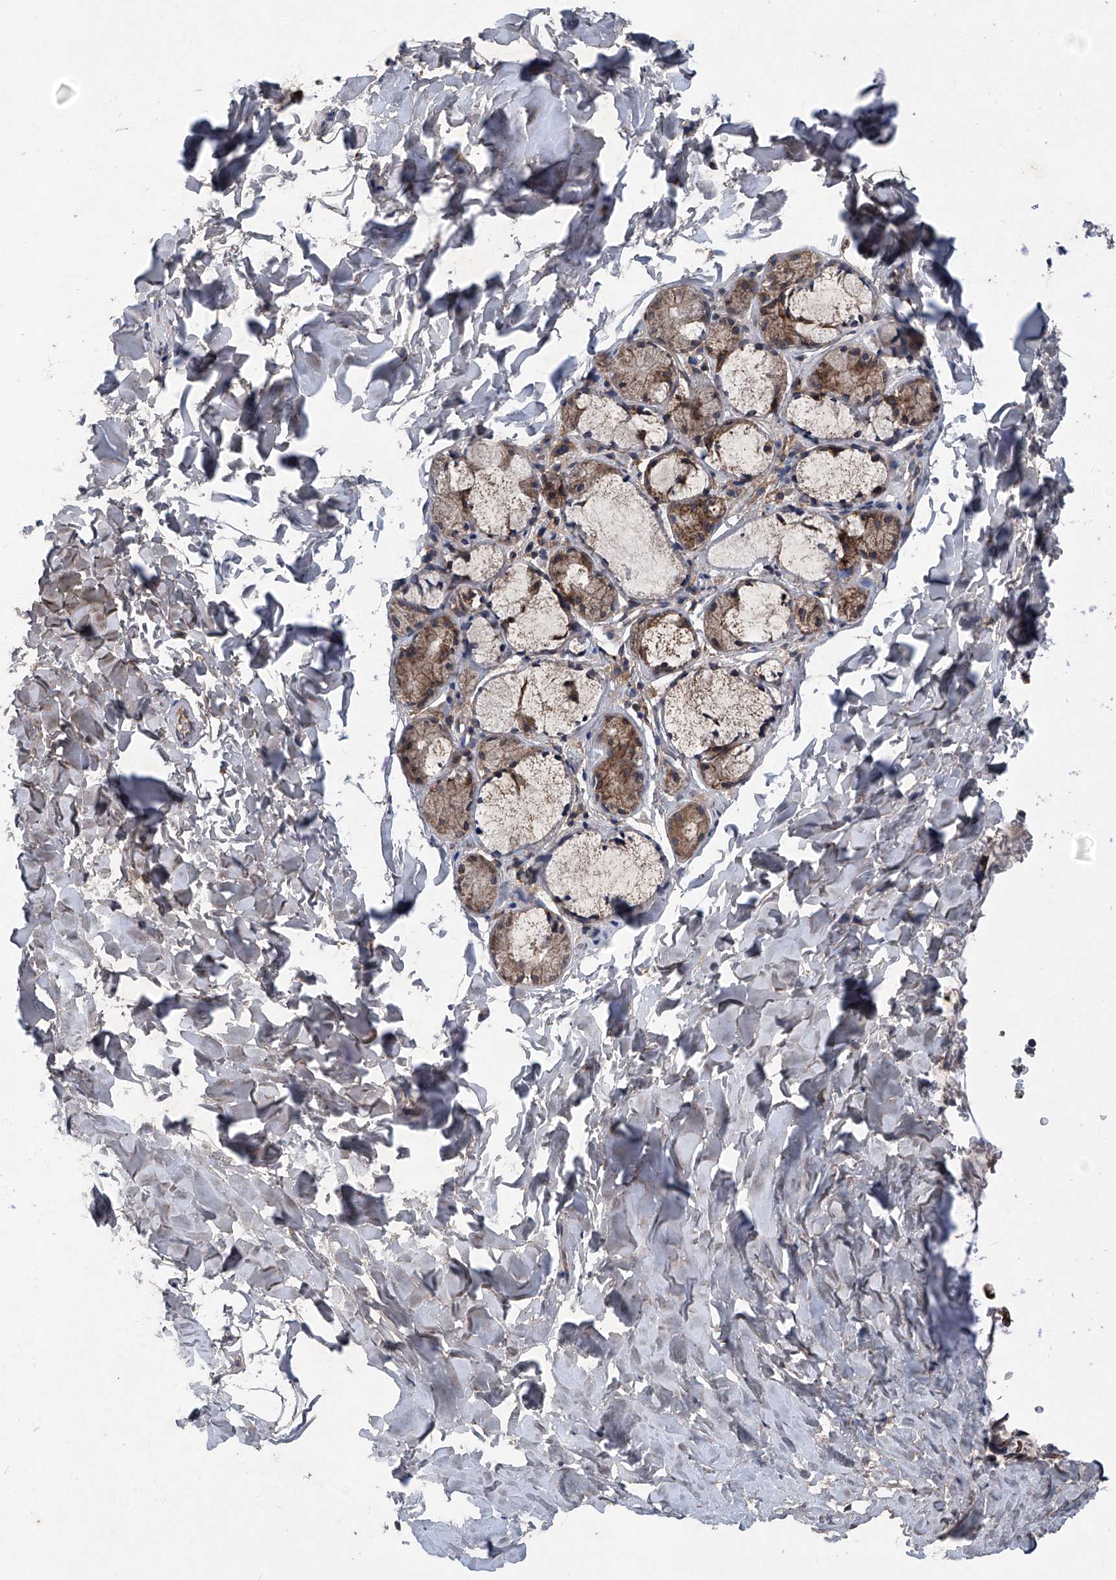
{"staining": {"intensity": "moderate", "quantity": ">75%", "location": "cytoplasmic/membranous"}, "tissue": "bronchus", "cell_type": "Respiratory epithelial cells", "image_type": "normal", "snomed": [{"axis": "morphology", "description": "Normal tissue, NOS"}, {"axis": "topography", "description": "Cartilage tissue"}, {"axis": "topography", "description": "Bronchus"}], "caption": "The photomicrograph demonstrates a brown stain indicating the presence of a protein in the cytoplasmic/membranous of respiratory epithelial cells in bronchus. (DAB = brown stain, brightfield microscopy at high magnification).", "gene": "SUMF2", "patient": {"sex": "female", "age": 36}}